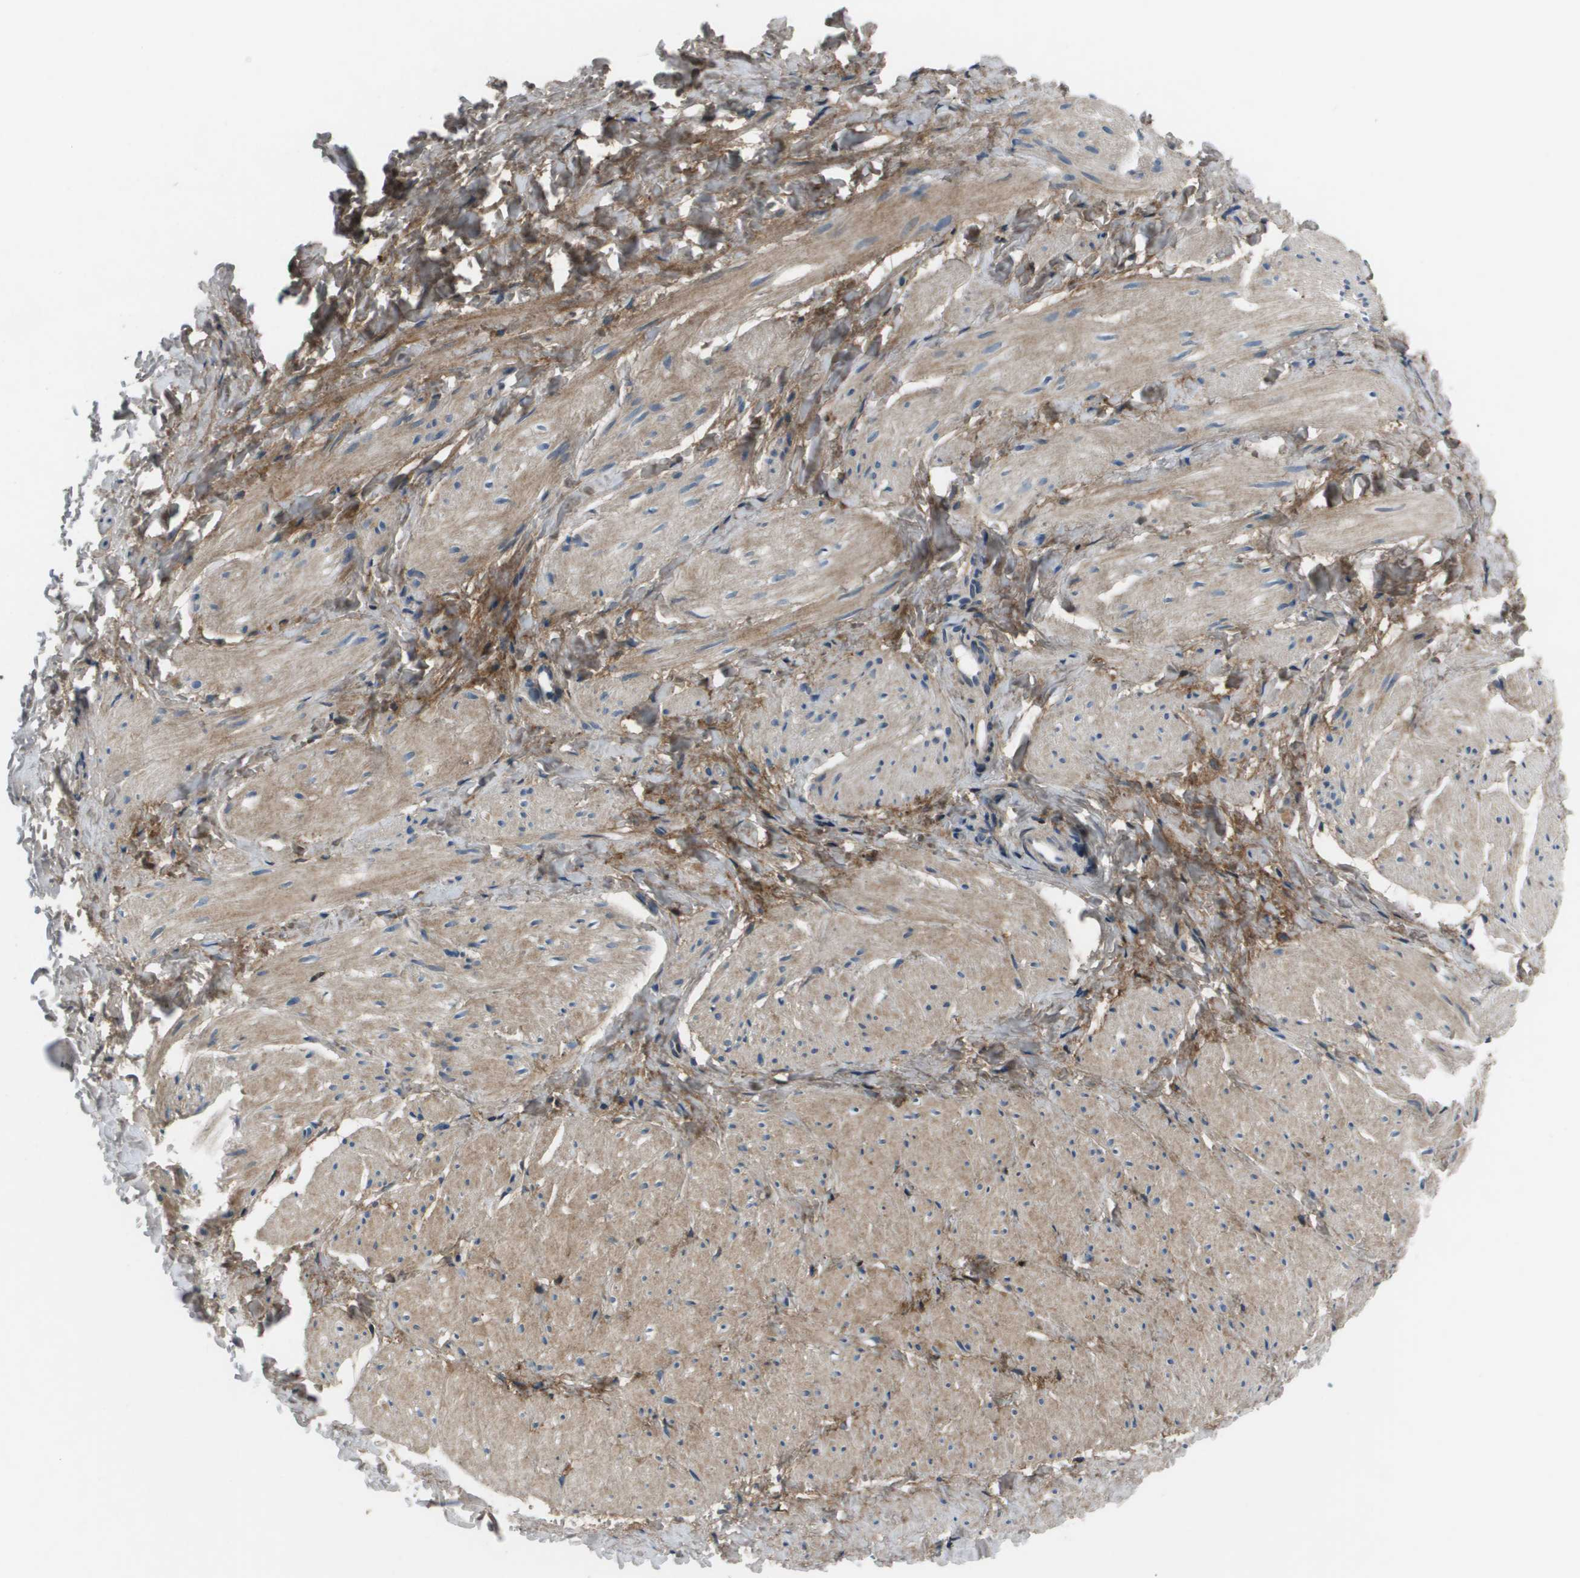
{"staining": {"intensity": "weak", "quantity": ">75%", "location": "cytoplasmic/membranous"}, "tissue": "smooth muscle", "cell_type": "Smooth muscle cells", "image_type": "normal", "snomed": [{"axis": "morphology", "description": "Normal tissue, NOS"}, {"axis": "topography", "description": "Smooth muscle"}], "caption": "Protein expression analysis of normal smooth muscle reveals weak cytoplasmic/membranous staining in about >75% of smooth muscle cells. (DAB IHC with brightfield microscopy, high magnification).", "gene": "PCOLCE", "patient": {"sex": "male", "age": 16}}